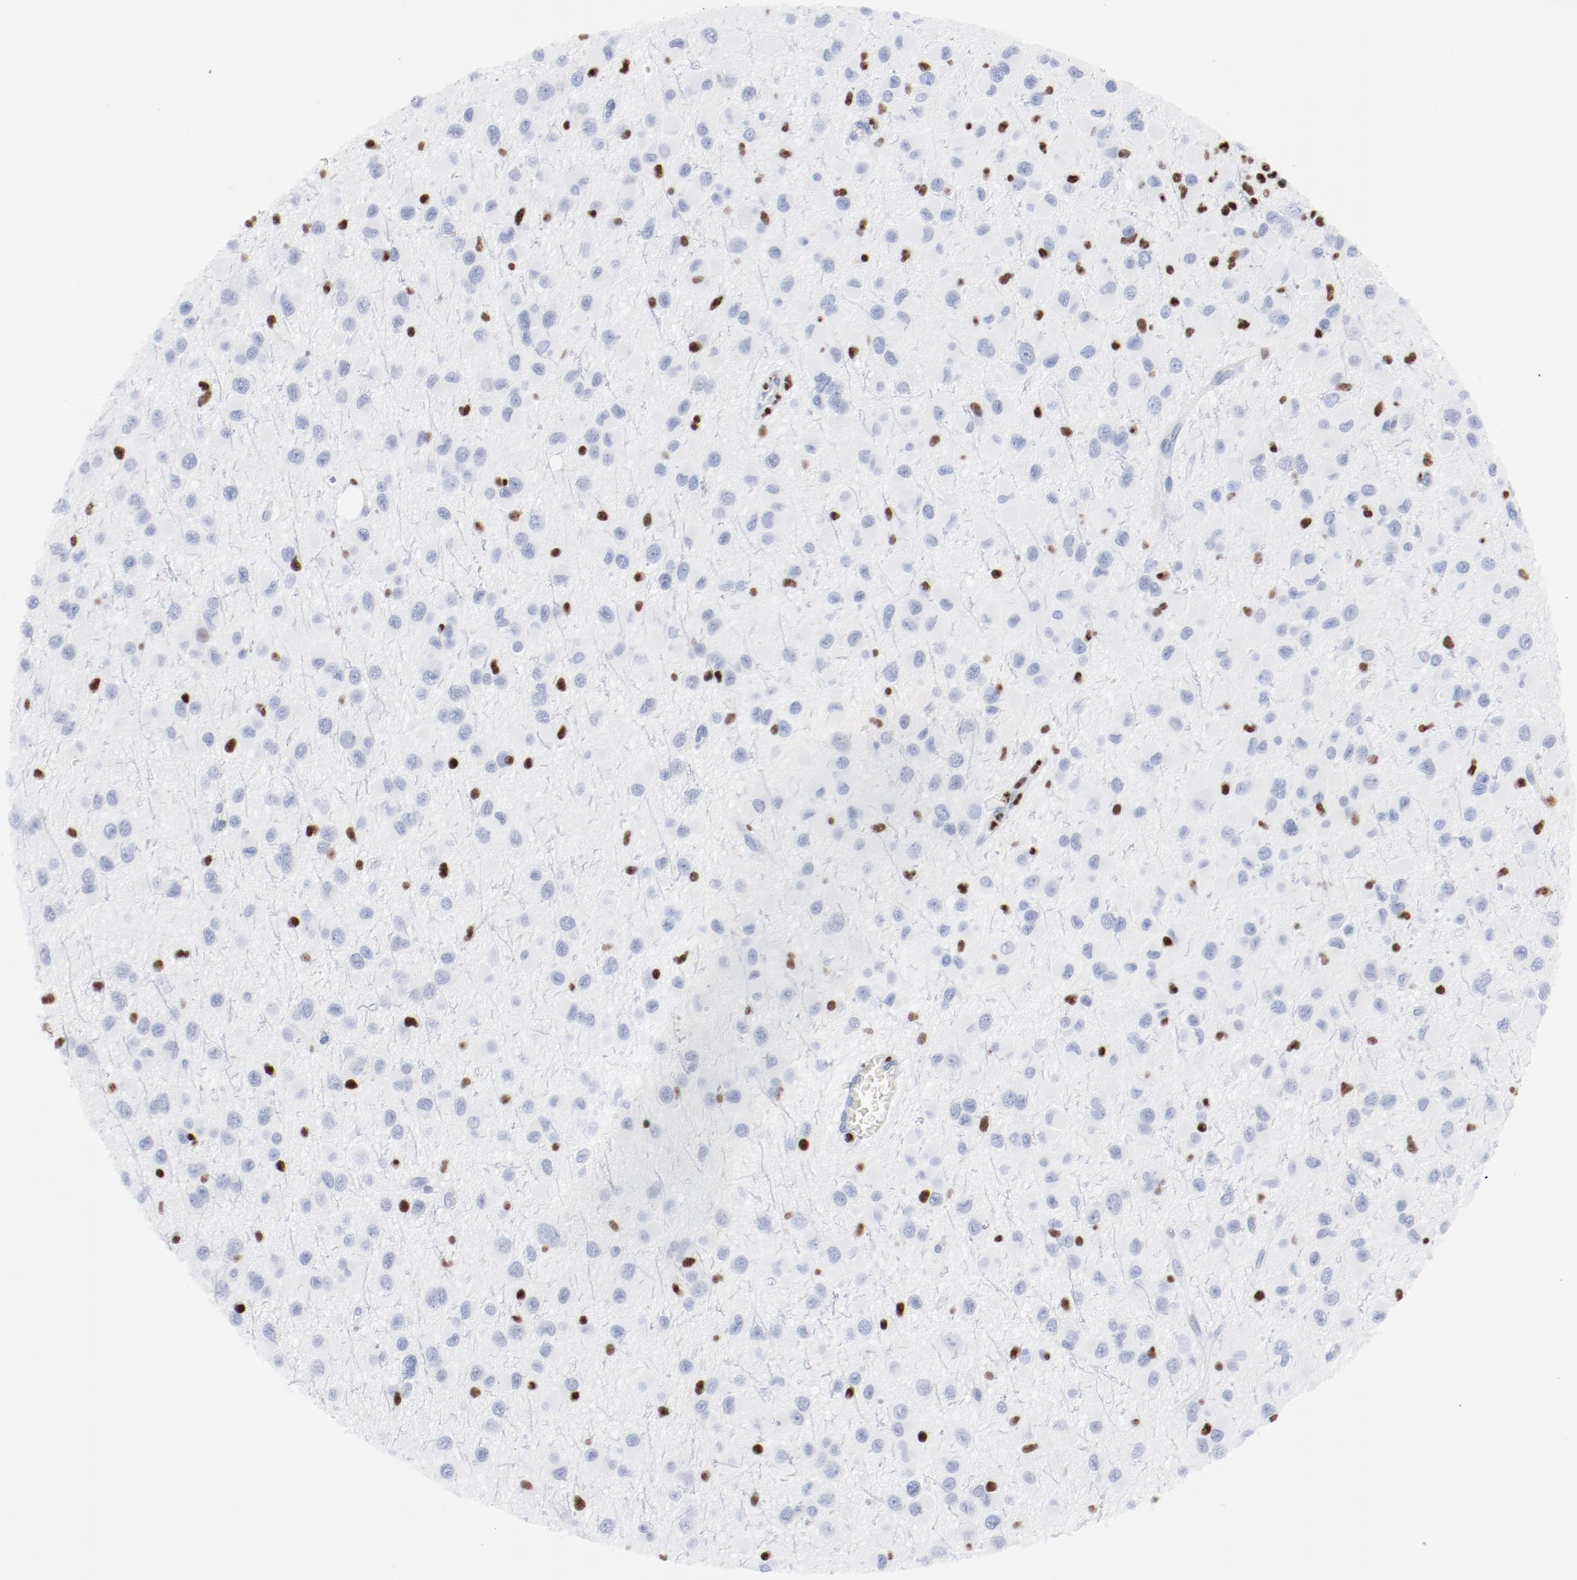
{"staining": {"intensity": "negative", "quantity": "none", "location": "none"}, "tissue": "glioma", "cell_type": "Tumor cells", "image_type": "cancer", "snomed": [{"axis": "morphology", "description": "Glioma, malignant, Low grade"}, {"axis": "topography", "description": "Brain"}], "caption": "Tumor cells are negative for protein expression in human low-grade glioma (malignant).", "gene": "SMARCC2", "patient": {"sex": "male", "age": 42}}